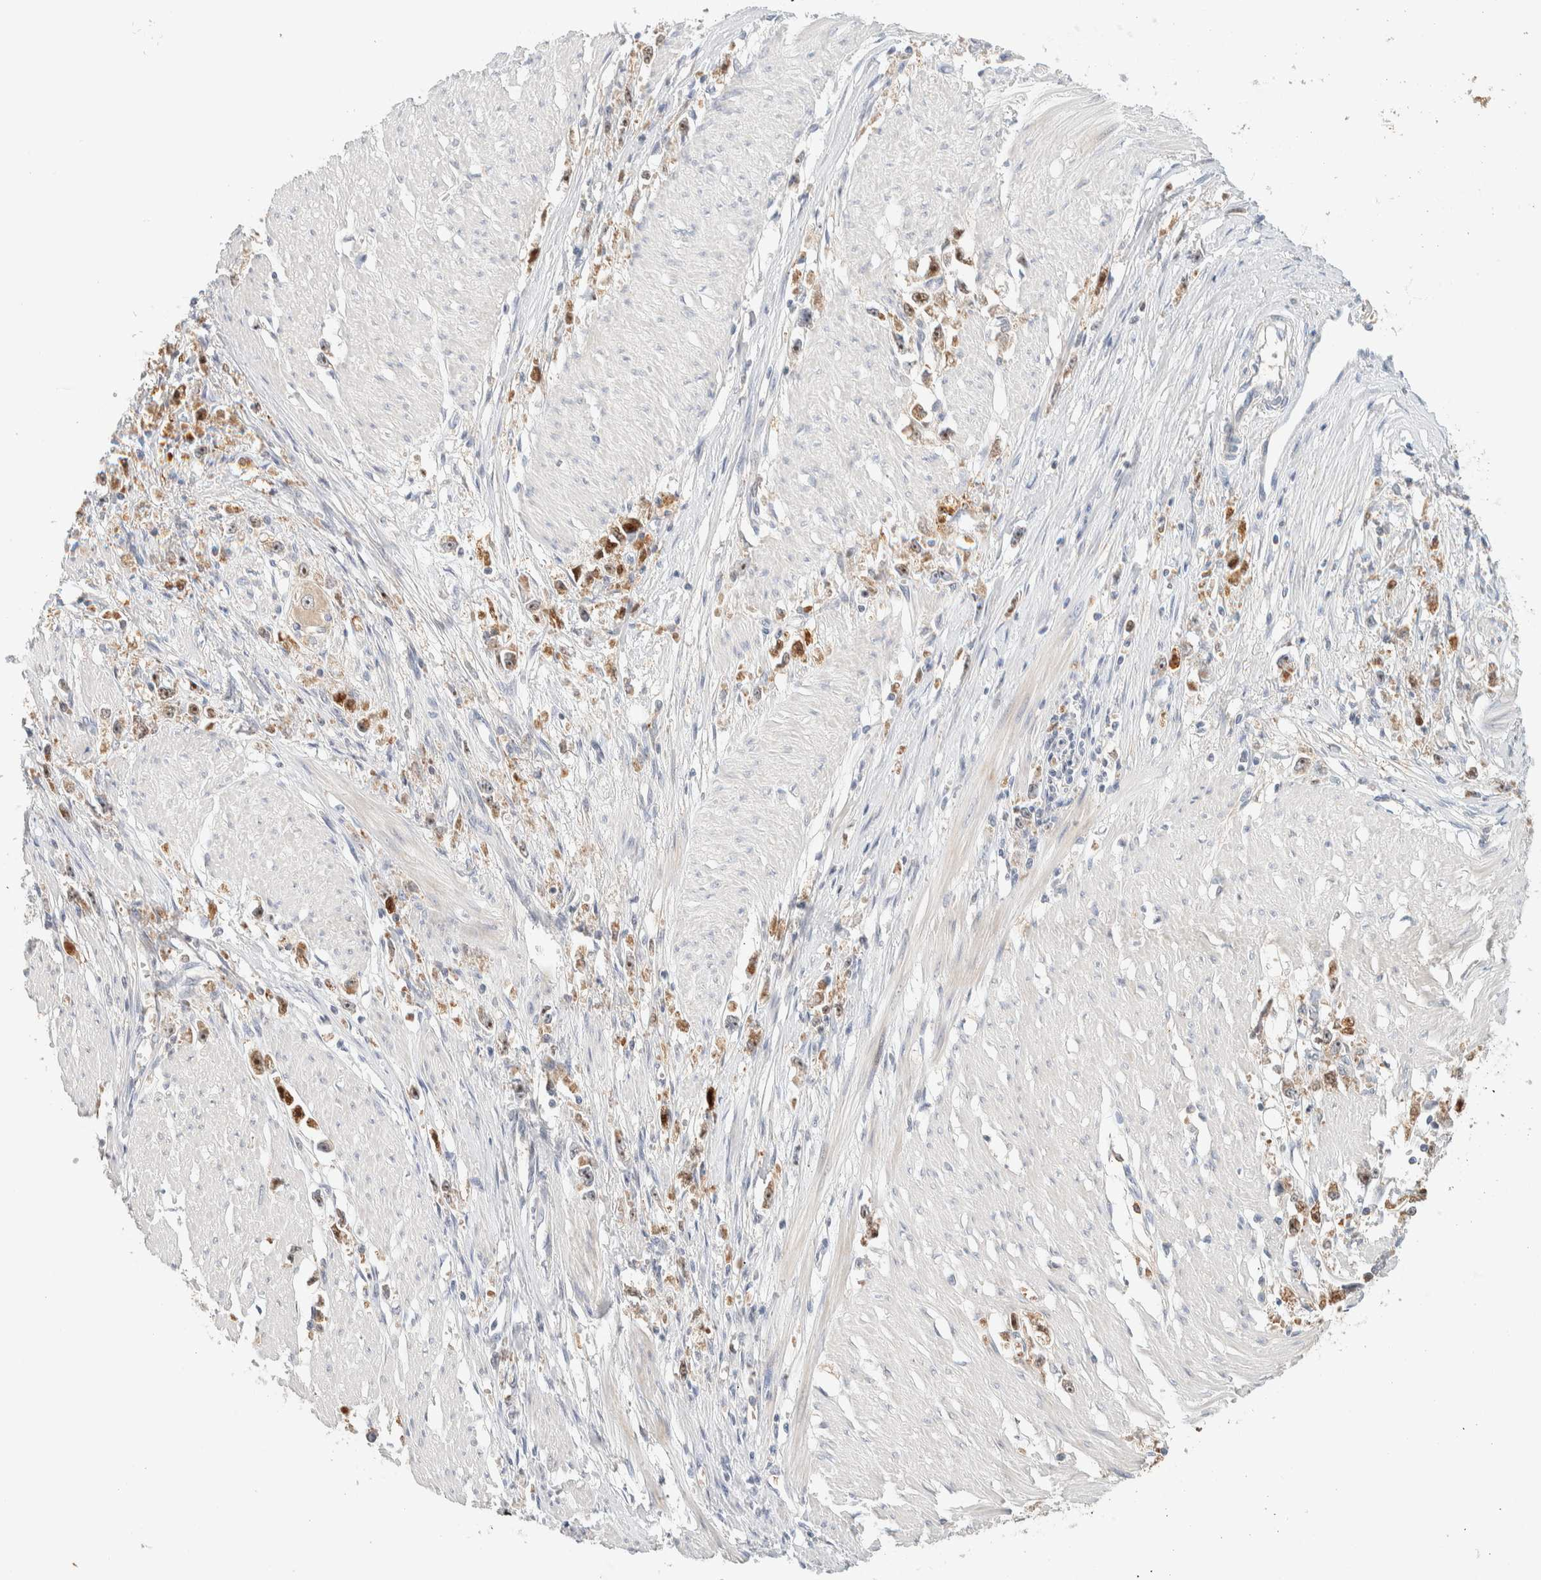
{"staining": {"intensity": "moderate", "quantity": ">75%", "location": "cytoplasmic/membranous"}, "tissue": "stomach cancer", "cell_type": "Tumor cells", "image_type": "cancer", "snomed": [{"axis": "morphology", "description": "Adenocarcinoma, NOS"}, {"axis": "topography", "description": "Stomach"}], "caption": "This photomicrograph shows adenocarcinoma (stomach) stained with immunohistochemistry to label a protein in brown. The cytoplasmic/membranous of tumor cells show moderate positivity for the protein. Nuclei are counter-stained blue.", "gene": "HDHD3", "patient": {"sex": "female", "age": 59}}